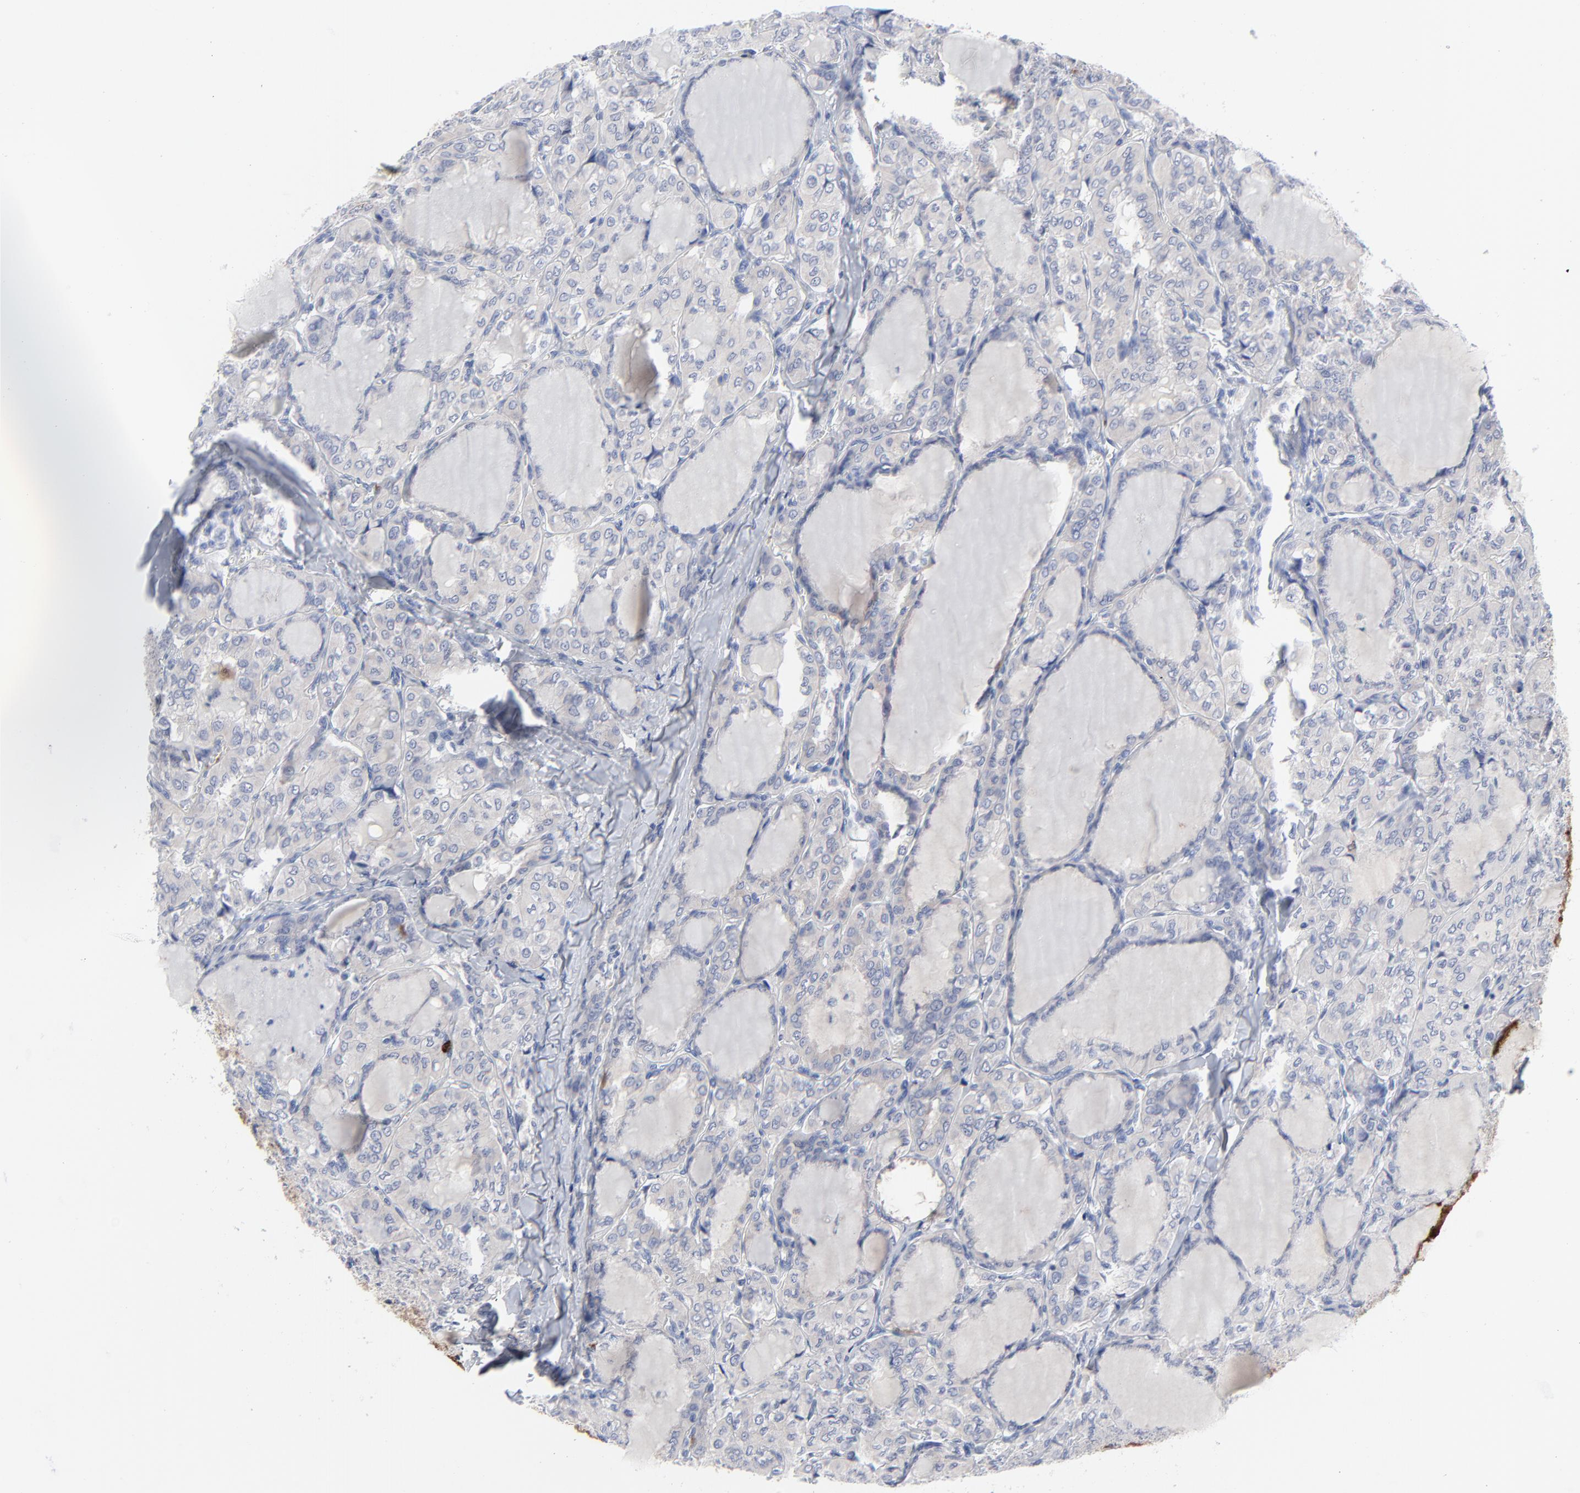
{"staining": {"intensity": "strong", "quantity": "<25%", "location": "cytoplasmic/membranous,nuclear"}, "tissue": "thyroid cancer", "cell_type": "Tumor cells", "image_type": "cancer", "snomed": [{"axis": "morphology", "description": "Papillary adenocarcinoma, NOS"}, {"axis": "topography", "description": "Thyroid gland"}], "caption": "An immunohistochemistry (IHC) histopathology image of neoplastic tissue is shown. Protein staining in brown highlights strong cytoplasmic/membranous and nuclear positivity in thyroid papillary adenocarcinoma within tumor cells.", "gene": "CDK1", "patient": {"sex": "male", "age": 20}}